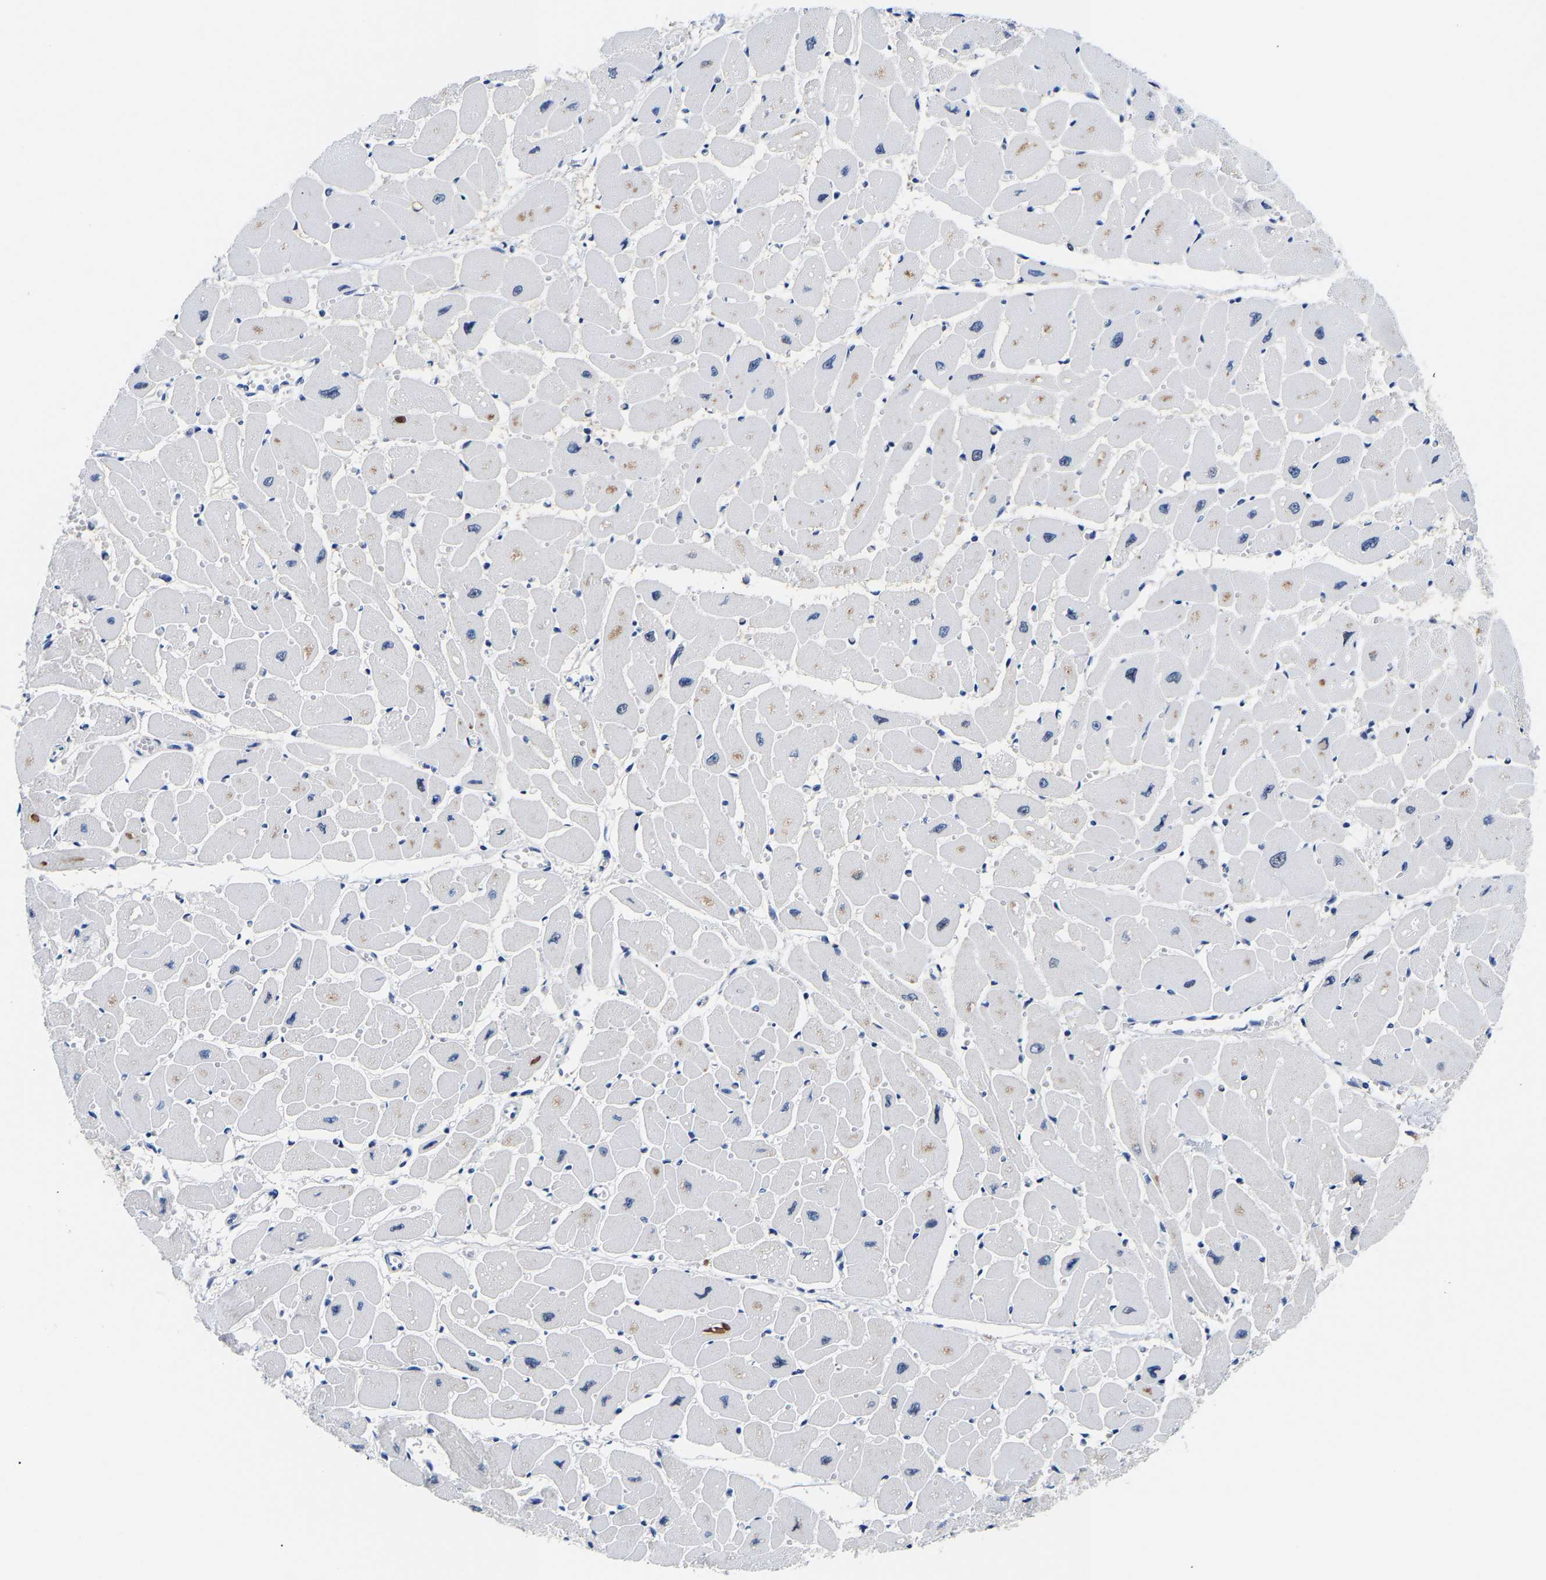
{"staining": {"intensity": "weak", "quantity": "<25%", "location": "nuclear"}, "tissue": "heart muscle", "cell_type": "Cardiomyocytes", "image_type": "normal", "snomed": [{"axis": "morphology", "description": "Normal tissue, NOS"}, {"axis": "topography", "description": "Heart"}], "caption": "Cardiomyocytes show no significant expression in normal heart muscle. The staining was performed using DAB to visualize the protein expression in brown, while the nuclei were stained in blue with hematoxylin (Magnification: 20x).", "gene": "PTRHD1", "patient": {"sex": "female", "age": 54}}